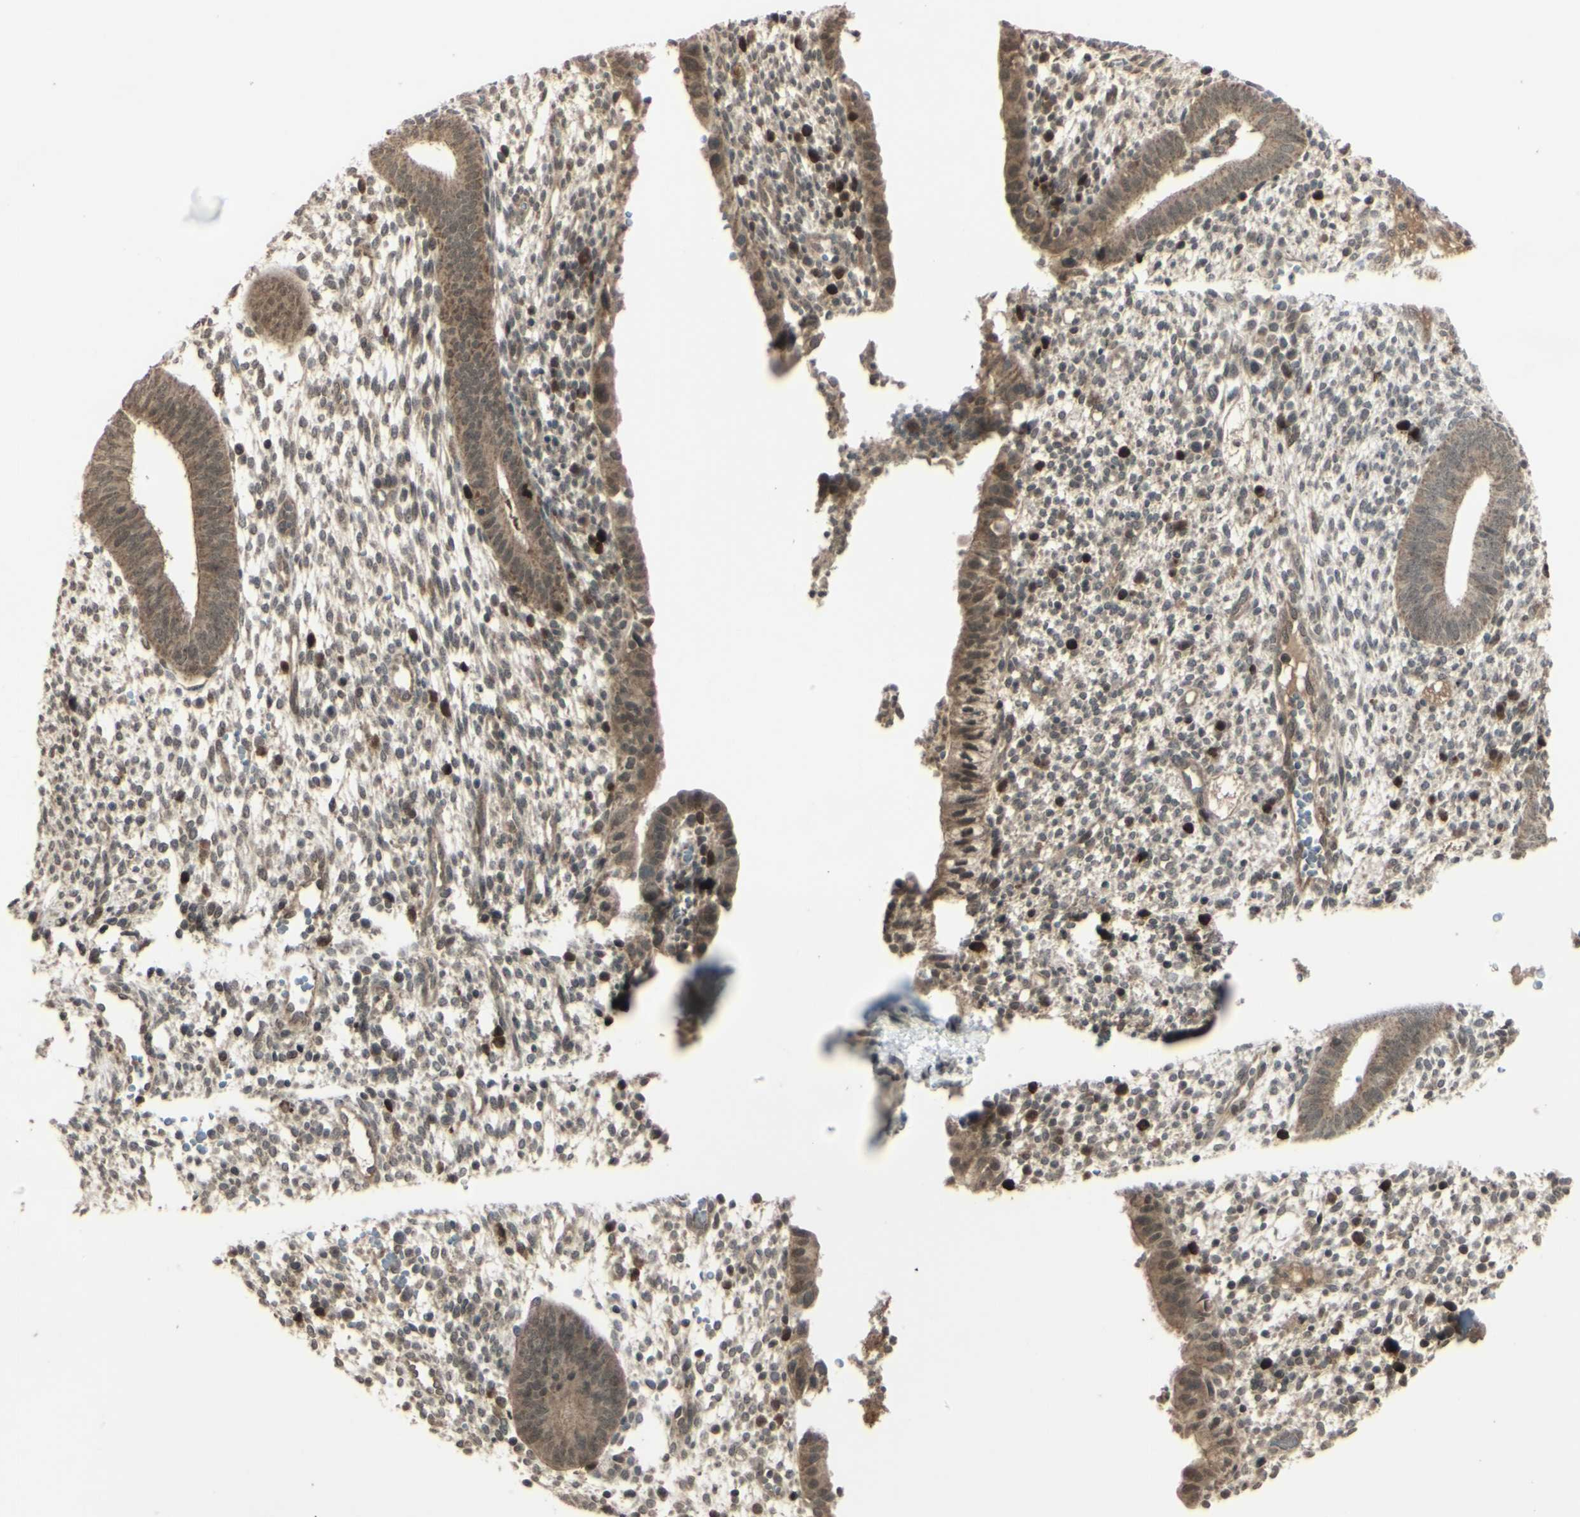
{"staining": {"intensity": "weak", "quantity": "25%-75%", "location": "cytoplasmic/membranous,nuclear"}, "tissue": "endometrium", "cell_type": "Cells in endometrial stroma", "image_type": "normal", "snomed": [{"axis": "morphology", "description": "Normal tissue, NOS"}, {"axis": "topography", "description": "Endometrium"}], "caption": "The micrograph shows a brown stain indicating the presence of a protein in the cytoplasmic/membranous,nuclear of cells in endometrial stroma in endometrium. The protein is stained brown, and the nuclei are stained in blue (DAB (3,3'-diaminobenzidine) IHC with brightfield microscopy, high magnification).", "gene": "BLNK", "patient": {"sex": "female", "age": 35}}